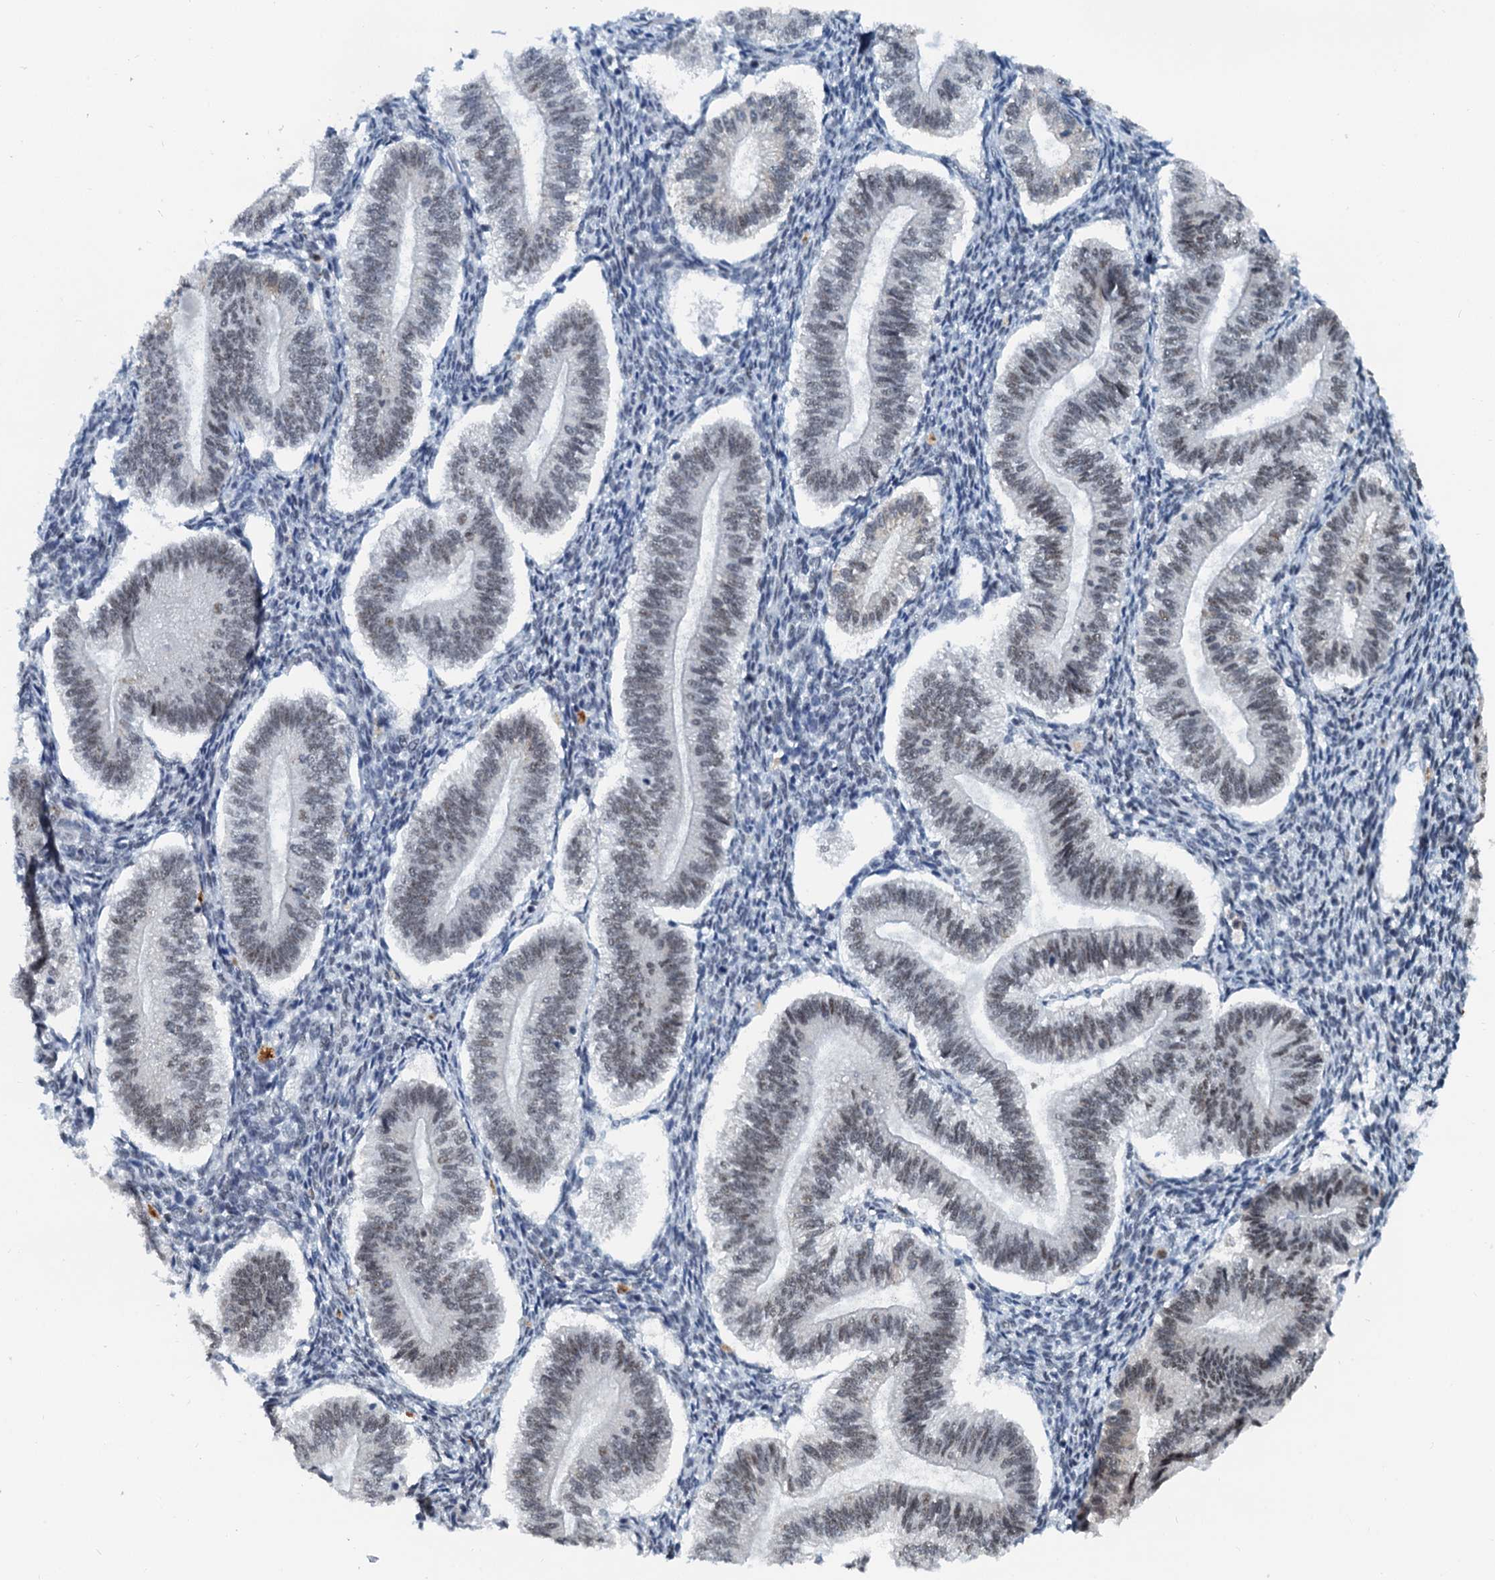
{"staining": {"intensity": "negative", "quantity": "none", "location": "none"}, "tissue": "endometrium", "cell_type": "Cells in endometrial stroma", "image_type": "normal", "snomed": [{"axis": "morphology", "description": "Normal tissue, NOS"}, {"axis": "topography", "description": "Endometrium"}], "caption": "Immunohistochemistry (IHC) histopathology image of benign human endometrium stained for a protein (brown), which reveals no expression in cells in endometrial stroma.", "gene": "SNRPD1", "patient": {"sex": "female", "age": 25}}